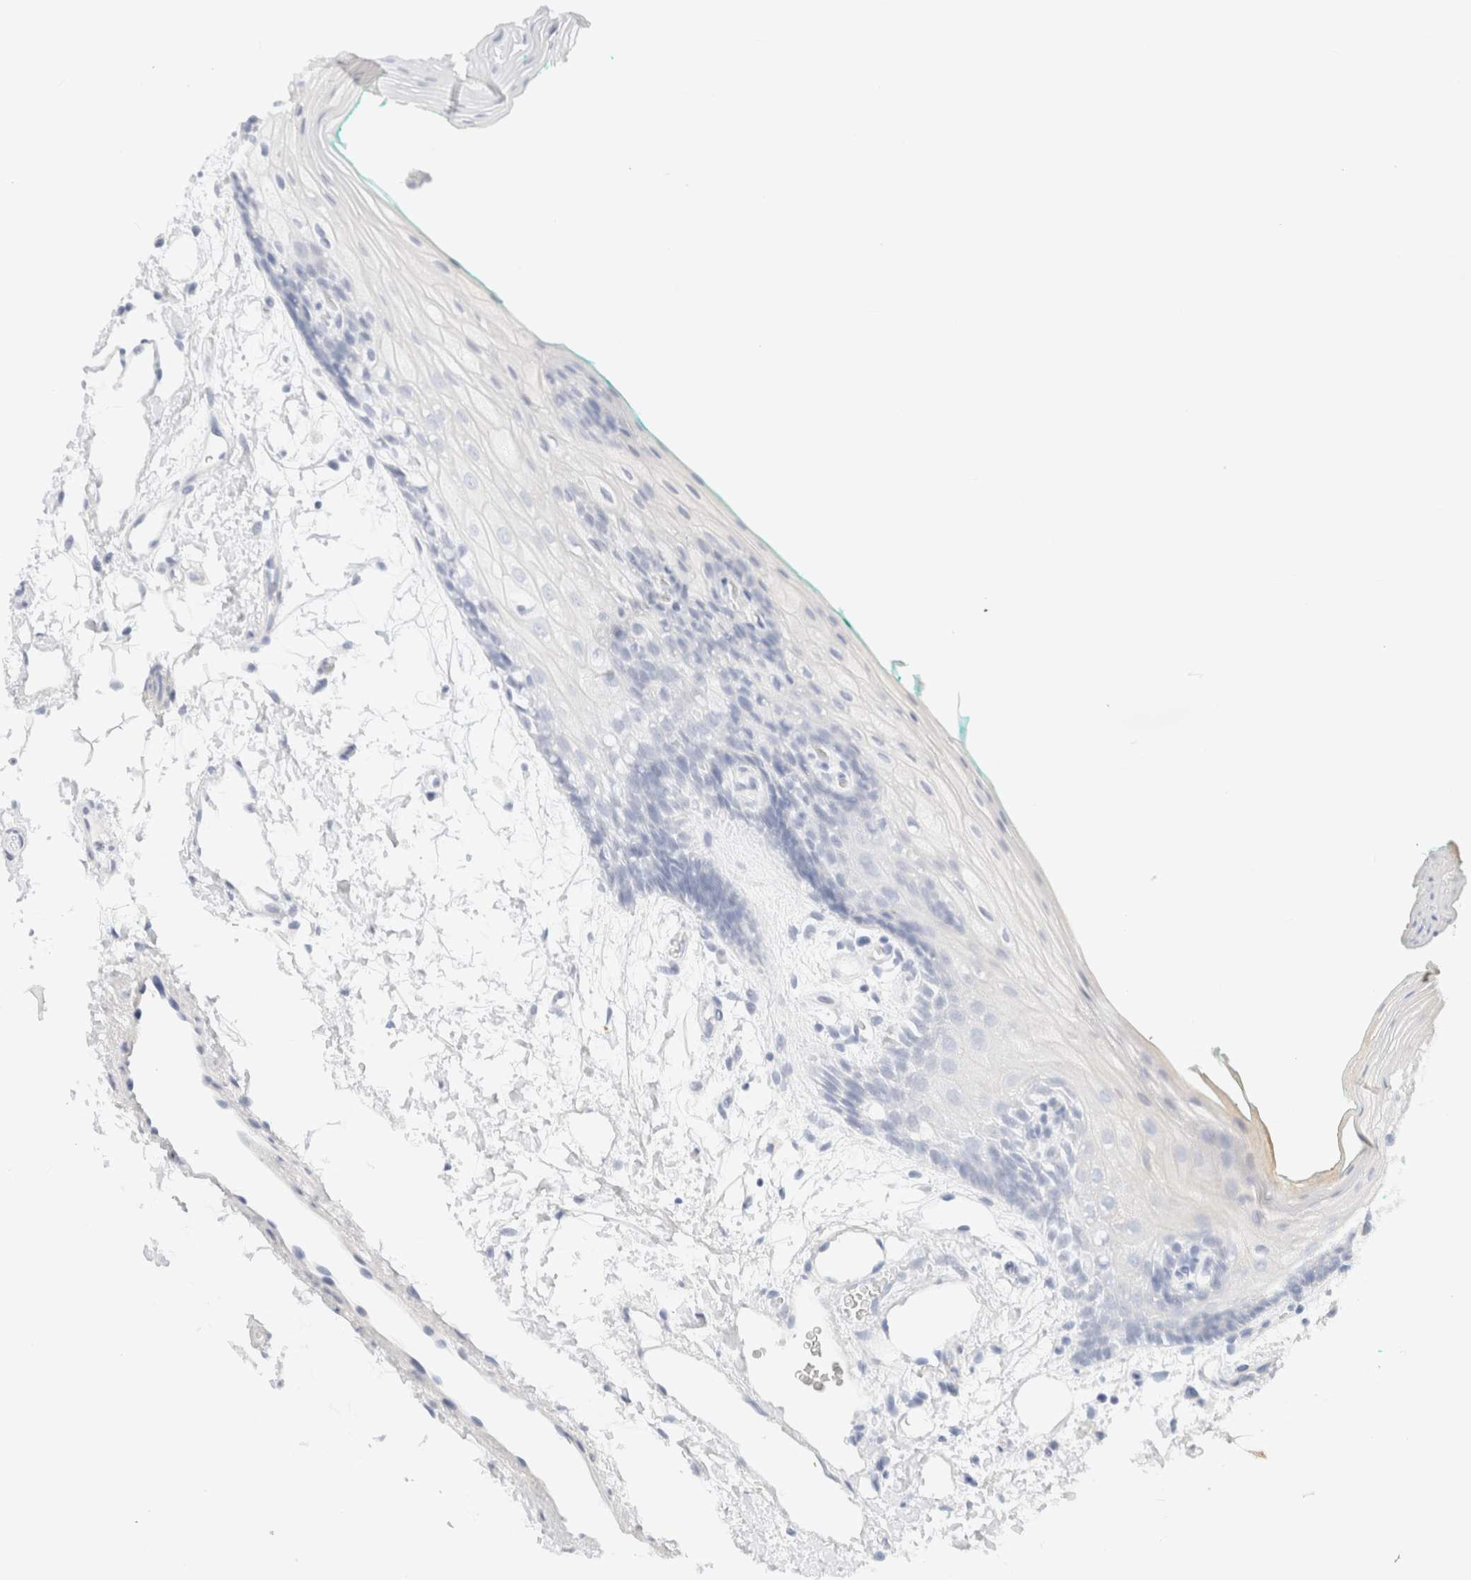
{"staining": {"intensity": "negative", "quantity": "none", "location": "none"}, "tissue": "oral mucosa", "cell_type": "Squamous epithelial cells", "image_type": "normal", "snomed": [{"axis": "morphology", "description": "Normal tissue, NOS"}, {"axis": "topography", "description": "Skeletal muscle"}, {"axis": "topography", "description": "Oral tissue"}, {"axis": "topography", "description": "Peripheral nerve tissue"}], "caption": "Immunohistochemistry (IHC) photomicrograph of normal human oral mucosa stained for a protein (brown), which demonstrates no expression in squamous epithelial cells.", "gene": "DPYS", "patient": {"sex": "female", "age": 84}}